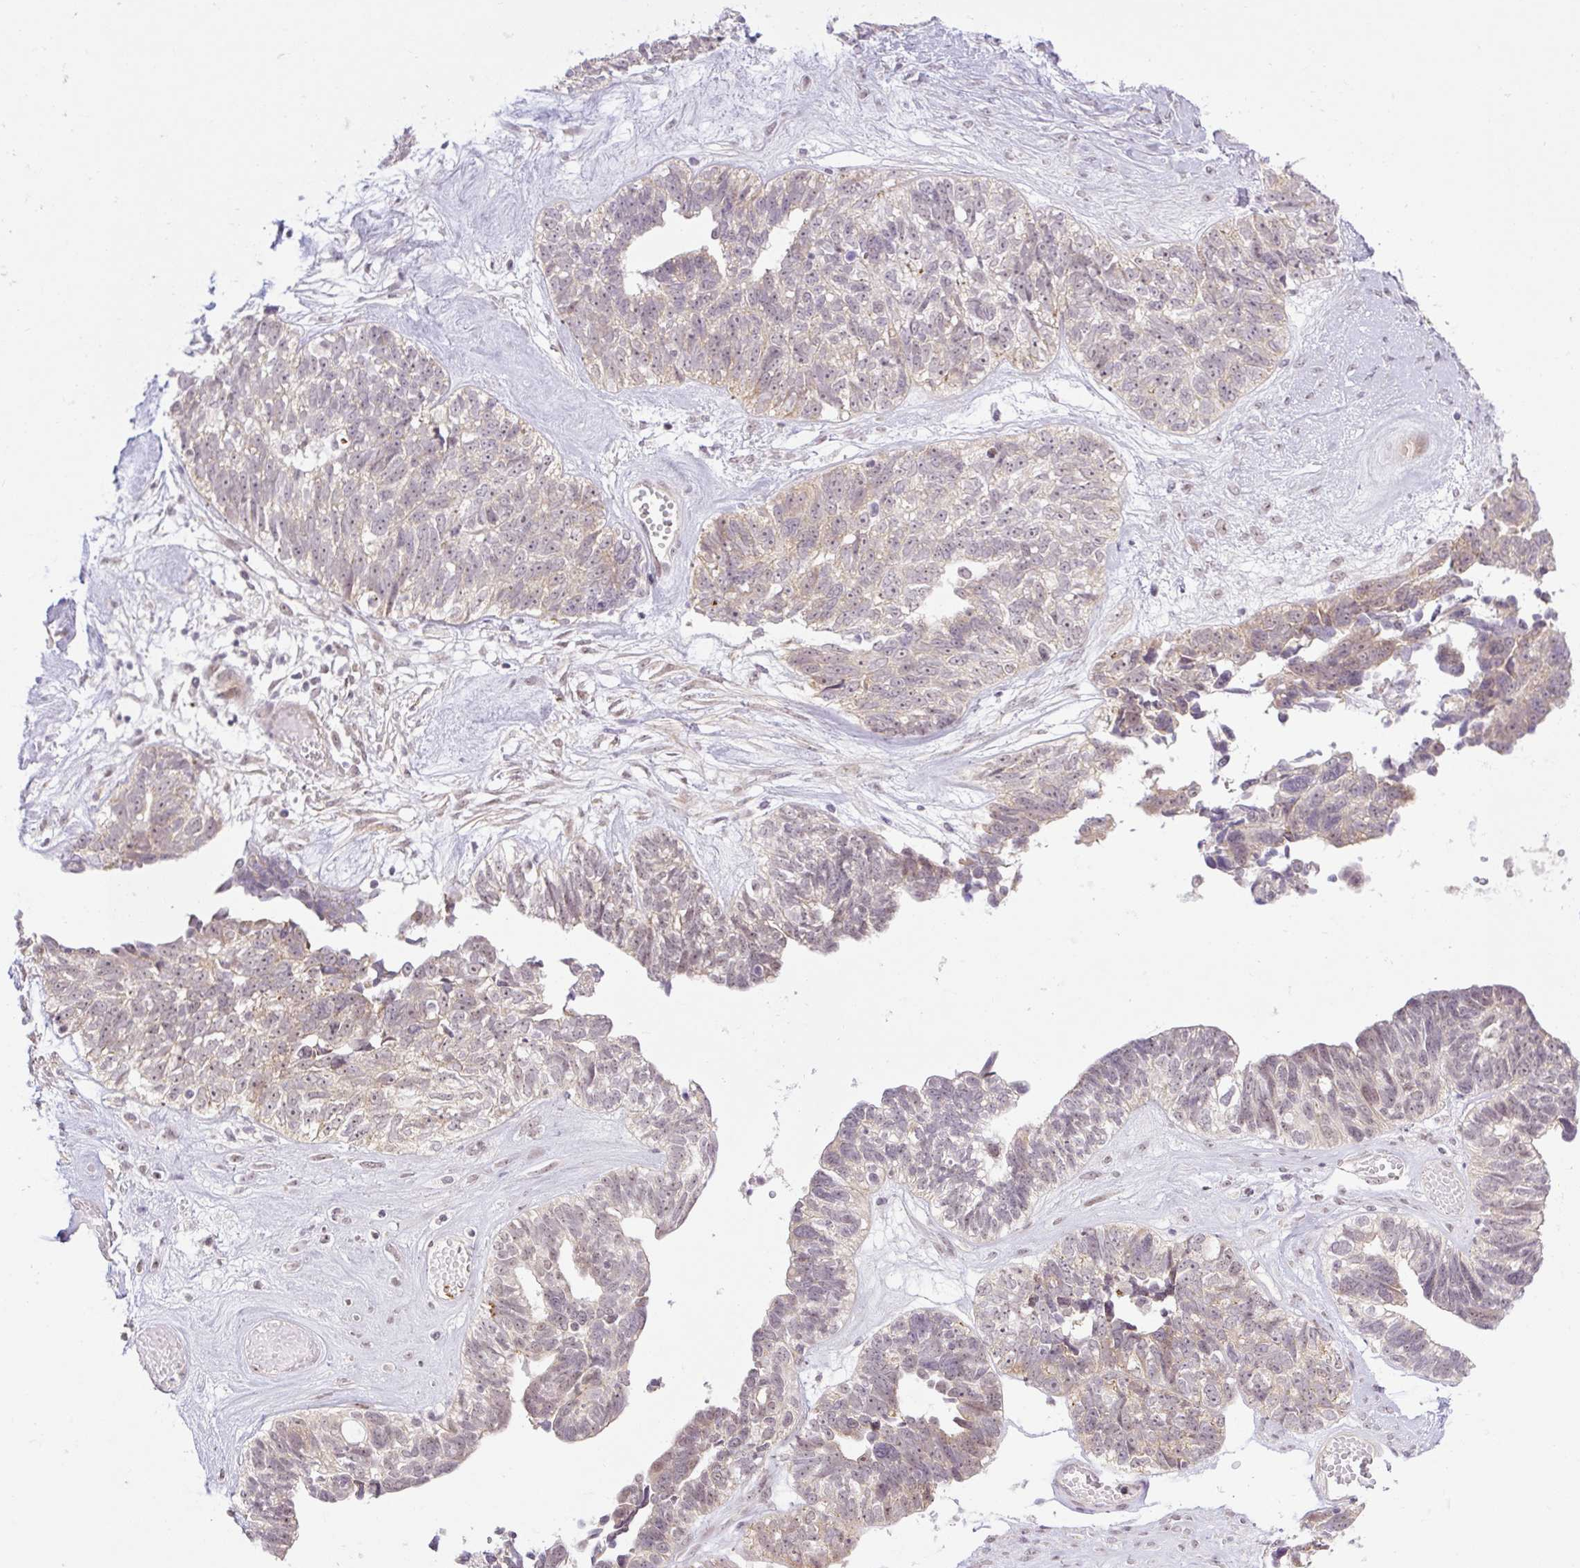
{"staining": {"intensity": "weak", "quantity": "25%-75%", "location": "nuclear"}, "tissue": "ovarian cancer", "cell_type": "Tumor cells", "image_type": "cancer", "snomed": [{"axis": "morphology", "description": "Cystadenocarcinoma, serous, NOS"}, {"axis": "topography", "description": "Ovary"}], "caption": "Ovarian serous cystadenocarcinoma stained with DAB immunohistochemistry exhibits low levels of weak nuclear positivity in approximately 25%-75% of tumor cells.", "gene": "ICE1", "patient": {"sex": "female", "age": 79}}